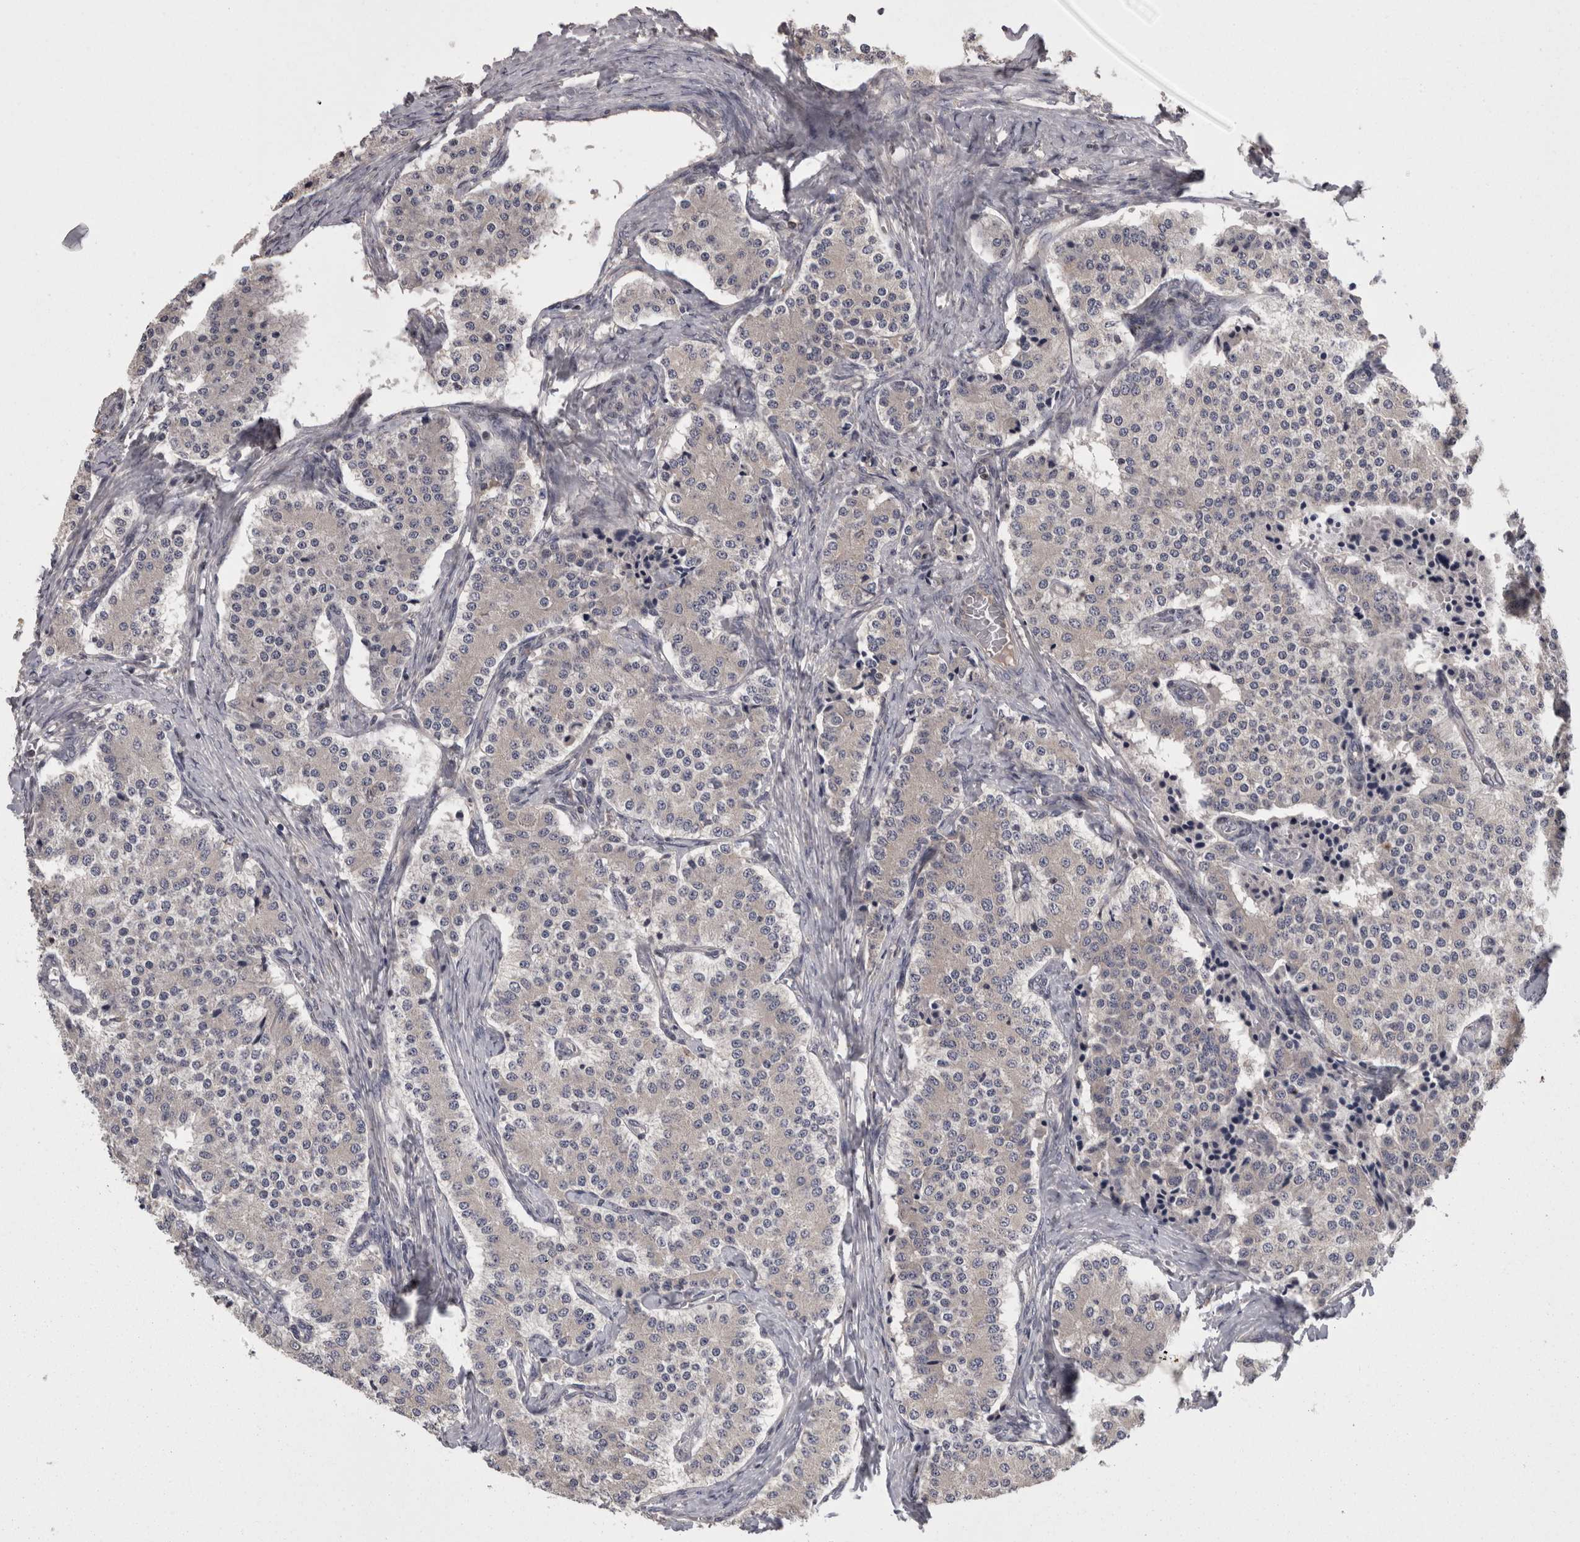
{"staining": {"intensity": "negative", "quantity": "none", "location": "none"}, "tissue": "carcinoid", "cell_type": "Tumor cells", "image_type": "cancer", "snomed": [{"axis": "morphology", "description": "Carcinoid, malignant, NOS"}, {"axis": "topography", "description": "Colon"}], "caption": "Tumor cells show no significant expression in carcinoid.", "gene": "PCM1", "patient": {"sex": "female", "age": 52}}